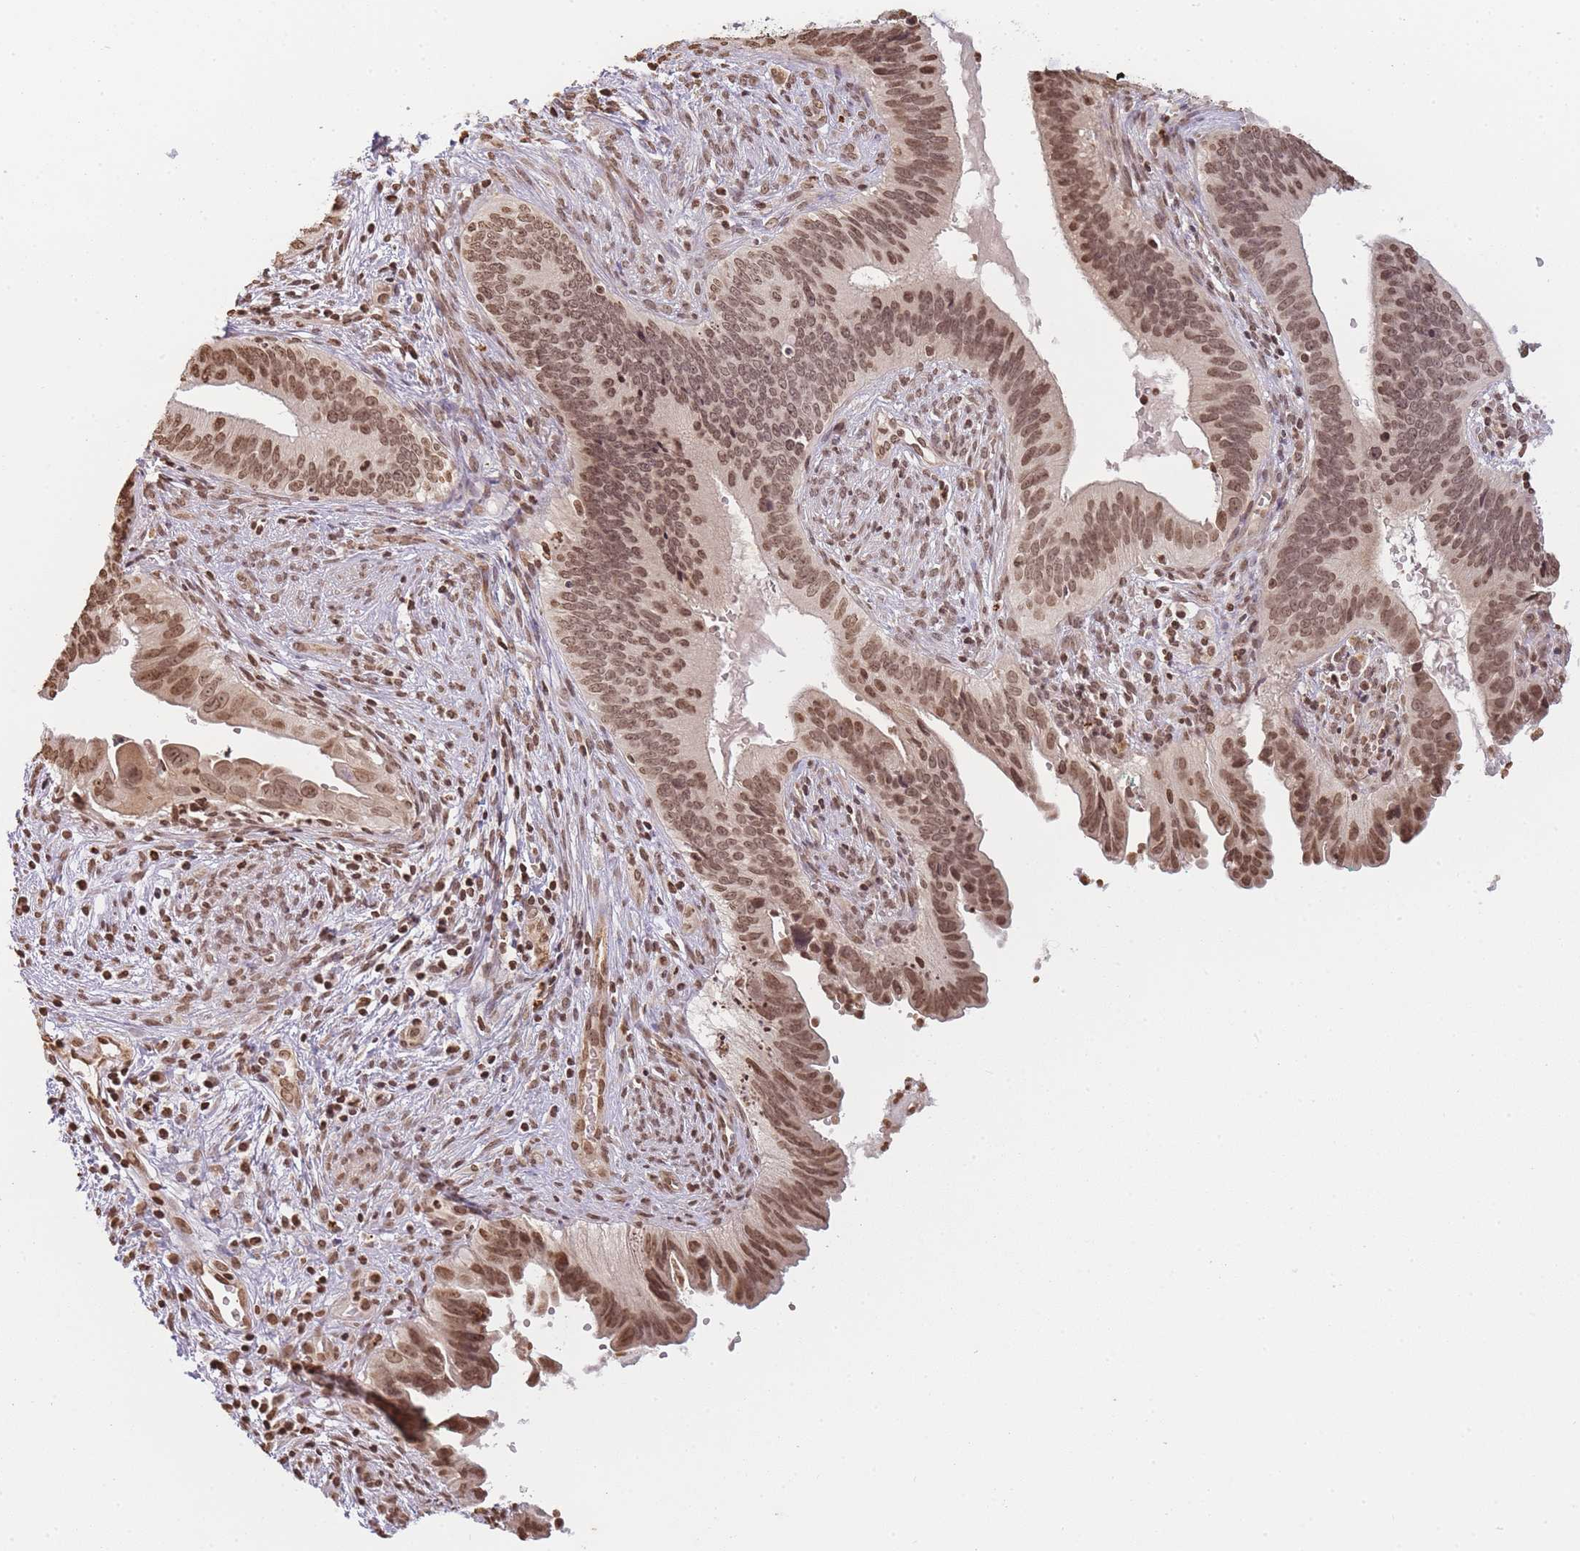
{"staining": {"intensity": "moderate", "quantity": ">75%", "location": "nuclear"}, "tissue": "cervical cancer", "cell_type": "Tumor cells", "image_type": "cancer", "snomed": [{"axis": "morphology", "description": "Adenocarcinoma, NOS"}, {"axis": "topography", "description": "Cervix"}], "caption": "This is a micrograph of IHC staining of cervical cancer (adenocarcinoma), which shows moderate expression in the nuclear of tumor cells.", "gene": "WWTR1", "patient": {"sex": "female", "age": 42}}